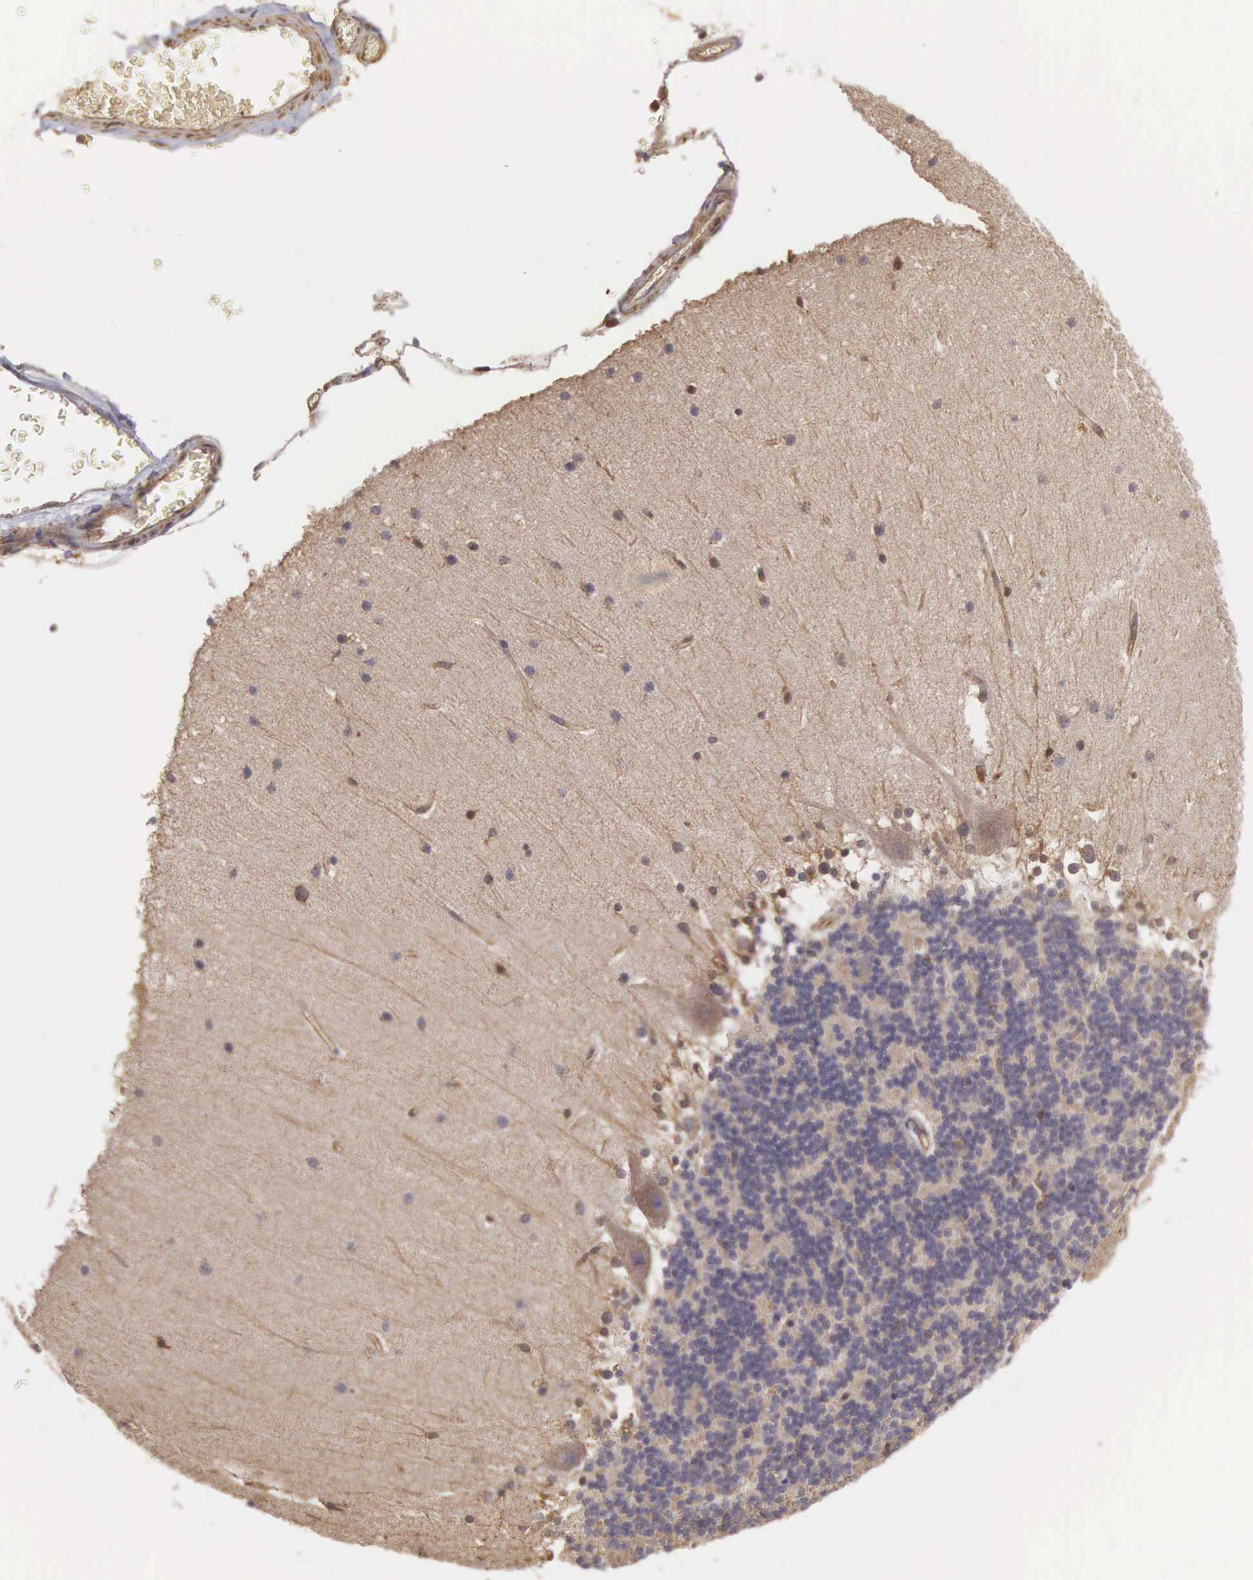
{"staining": {"intensity": "weak", "quantity": "<25%", "location": "cytoplasmic/membranous"}, "tissue": "cerebellum", "cell_type": "Cells in granular layer", "image_type": "normal", "snomed": [{"axis": "morphology", "description": "Normal tissue, NOS"}, {"axis": "topography", "description": "Cerebellum"}], "caption": "Immunohistochemistry of normal cerebellum demonstrates no staining in cells in granular layer.", "gene": "DHRS1", "patient": {"sex": "female", "age": 19}}